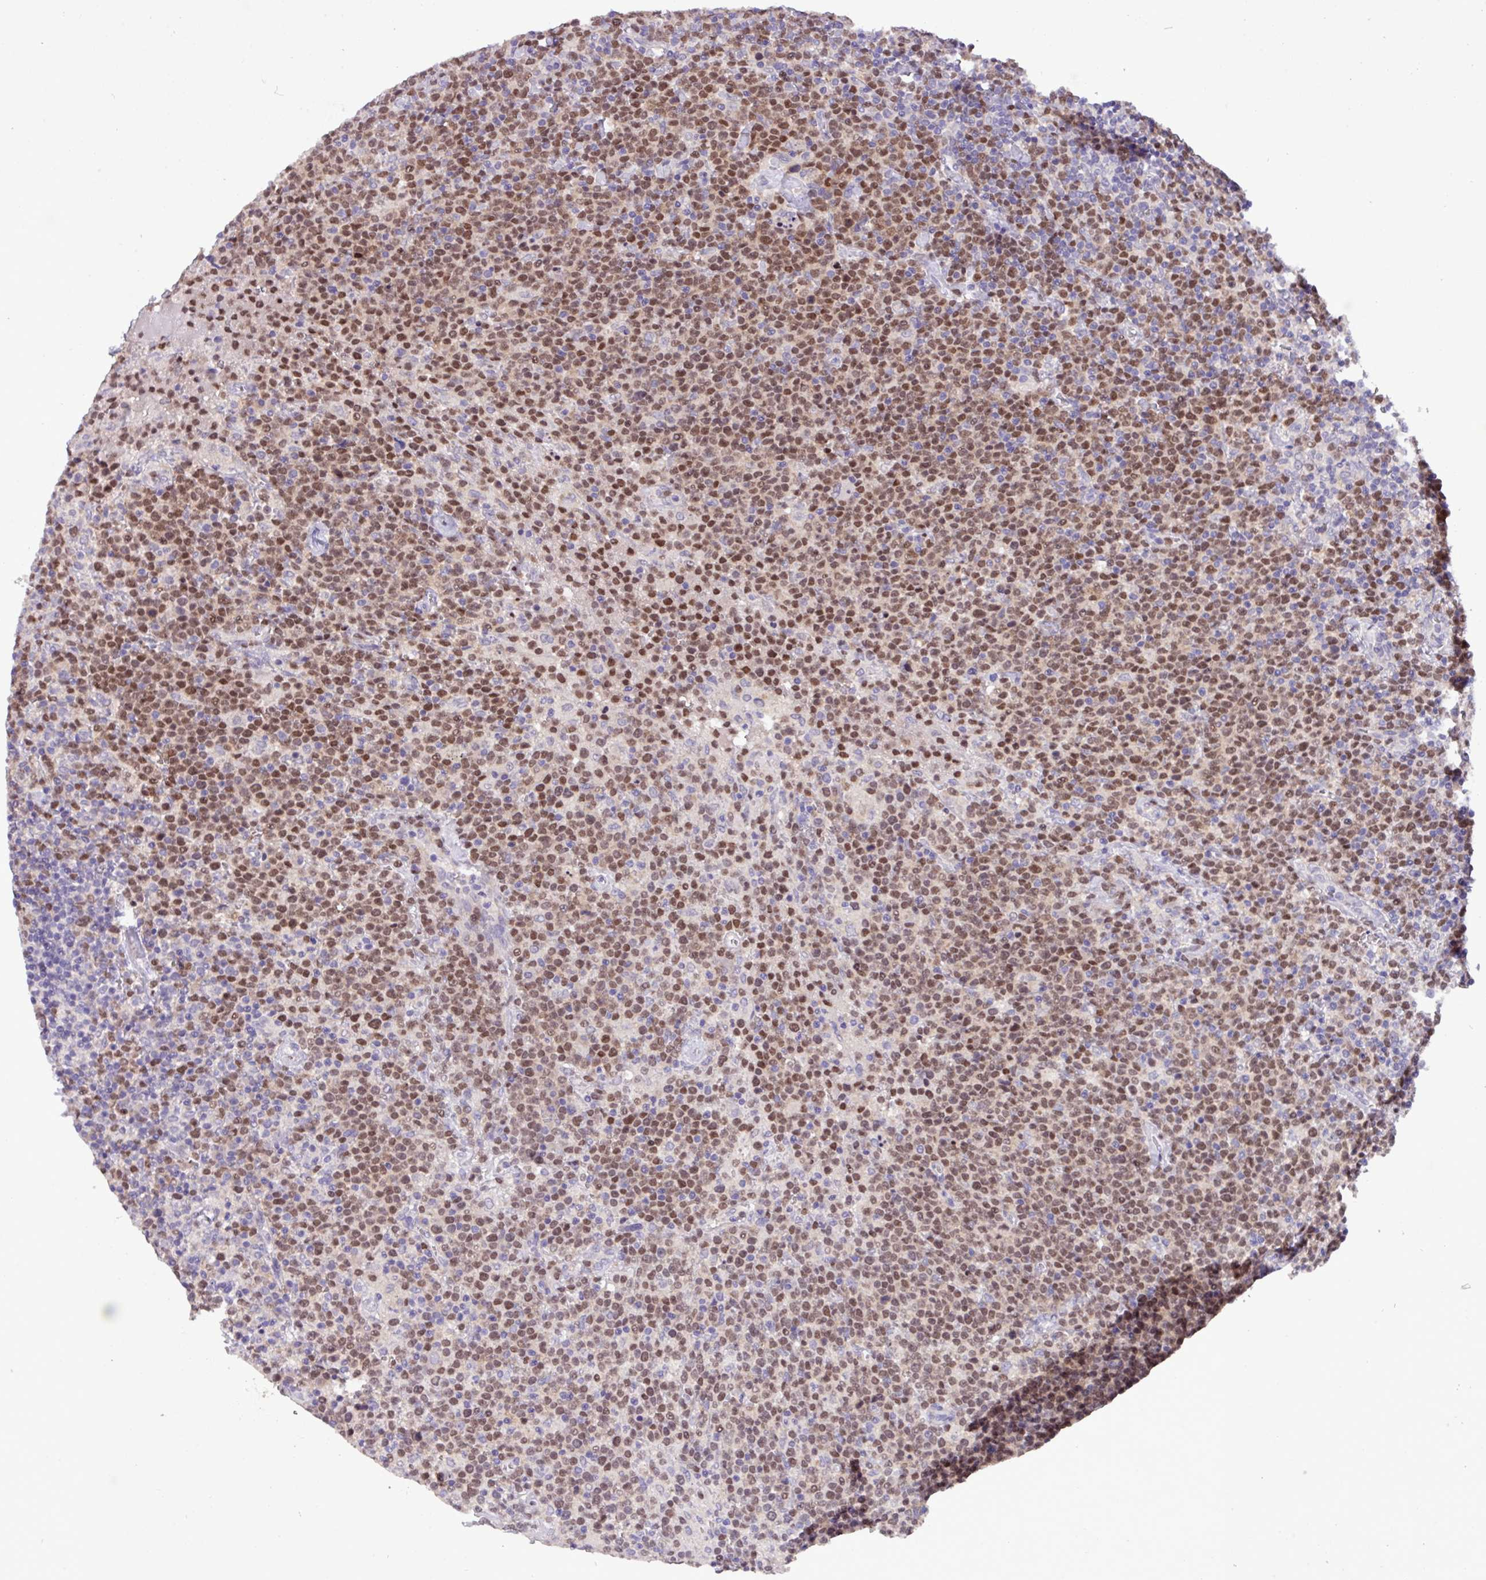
{"staining": {"intensity": "moderate", "quantity": ">75%", "location": "nuclear"}, "tissue": "lymphoma", "cell_type": "Tumor cells", "image_type": "cancer", "snomed": [{"axis": "morphology", "description": "Malignant lymphoma, non-Hodgkin's type, High grade"}, {"axis": "topography", "description": "Lymph node"}], "caption": "Immunohistochemical staining of lymphoma exhibits medium levels of moderate nuclear expression in about >75% of tumor cells.", "gene": "PAX8", "patient": {"sex": "male", "age": 61}}